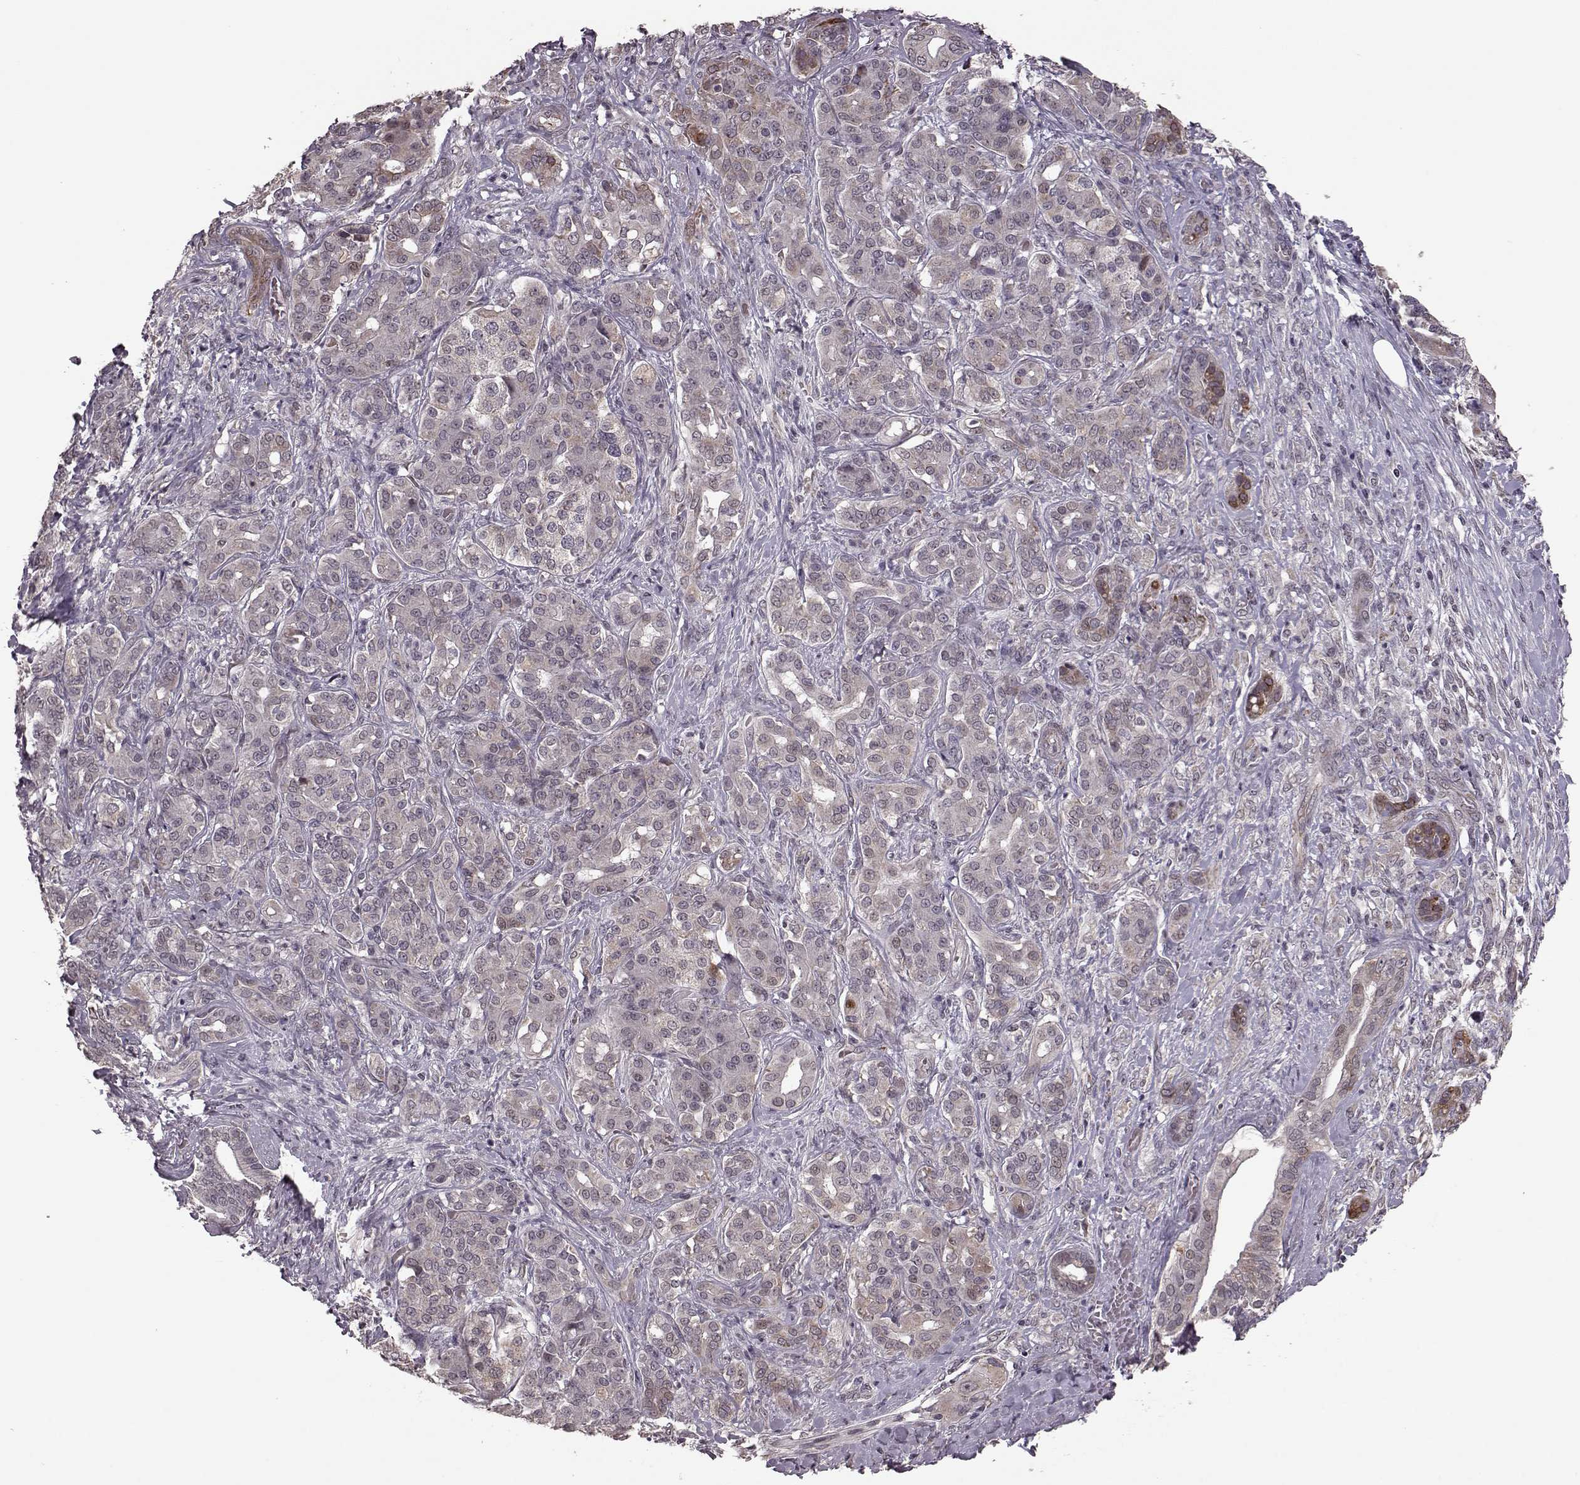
{"staining": {"intensity": "weak", "quantity": "<25%", "location": "cytoplasmic/membranous"}, "tissue": "pancreatic cancer", "cell_type": "Tumor cells", "image_type": "cancer", "snomed": [{"axis": "morphology", "description": "Normal tissue, NOS"}, {"axis": "morphology", "description": "Inflammation, NOS"}, {"axis": "morphology", "description": "Adenocarcinoma, NOS"}, {"axis": "topography", "description": "Pancreas"}], "caption": "This is a photomicrograph of immunohistochemistry staining of pancreatic cancer (adenocarcinoma), which shows no staining in tumor cells. The staining was performed using DAB to visualize the protein expression in brown, while the nuclei were stained in blue with hematoxylin (Magnification: 20x).", "gene": "ELOVL5", "patient": {"sex": "male", "age": 57}}